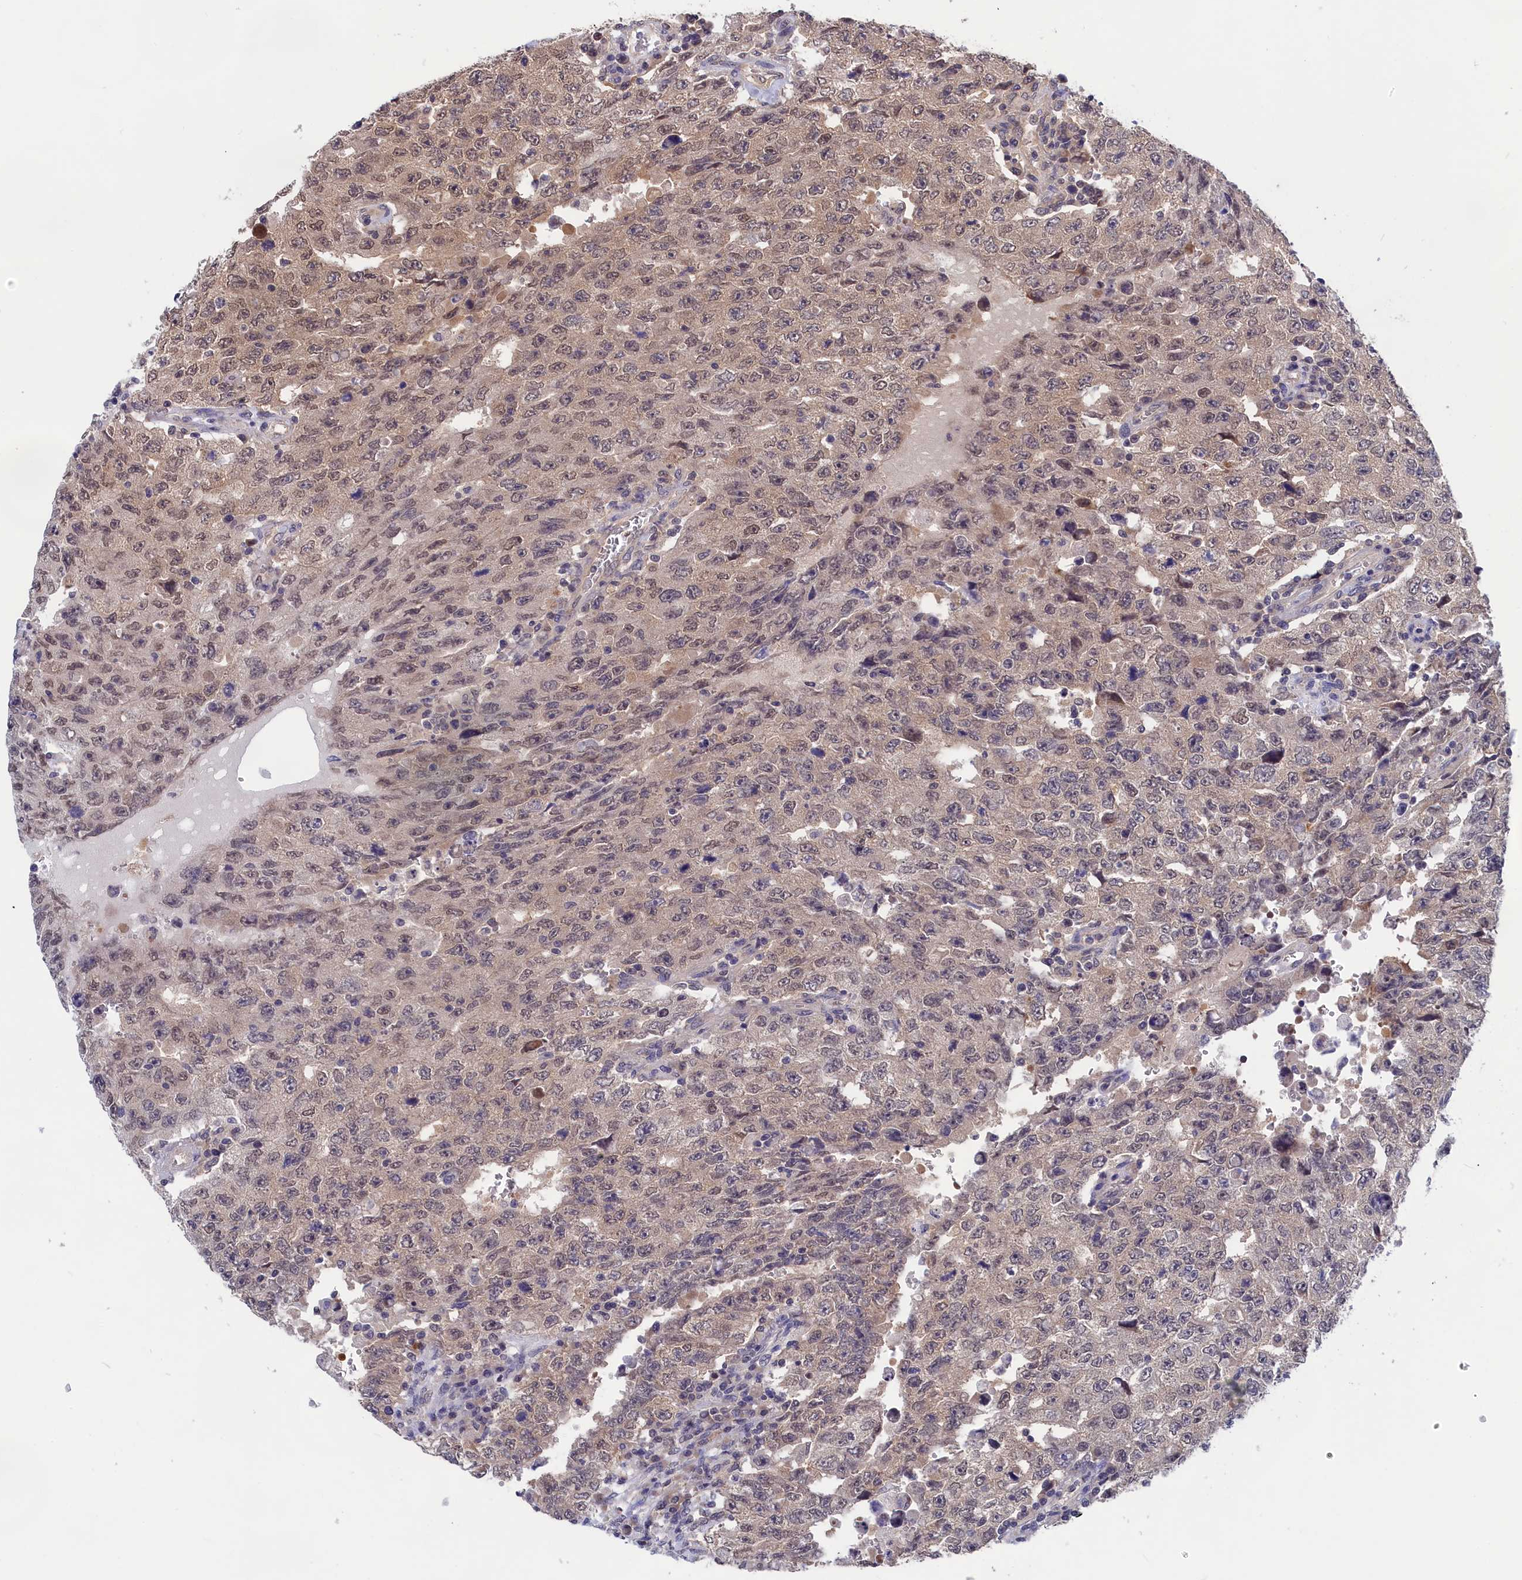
{"staining": {"intensity": "weak", "quantity": ">75%", "location": "cytoplasmic/membranous,nuclear"}, "tissue": "testis cancer", "cell_type": "Tumor cells", "image_type": "cancer", "snomed": [{"axis": "morphology", "description": "Carcinoma, Embryonal, NOS"}, {"axis": "topography", "description": "Testis"}], "caption": "Immunohistochemical staining of testis cancer (embryonal carcinoma) reveals low levels of weak cytoplasmic/membranous and nuclear protein positivity in approximately >75% of tumor cells.", "gene": "PGP", "patient": {"sex": "male", "age": 26}}